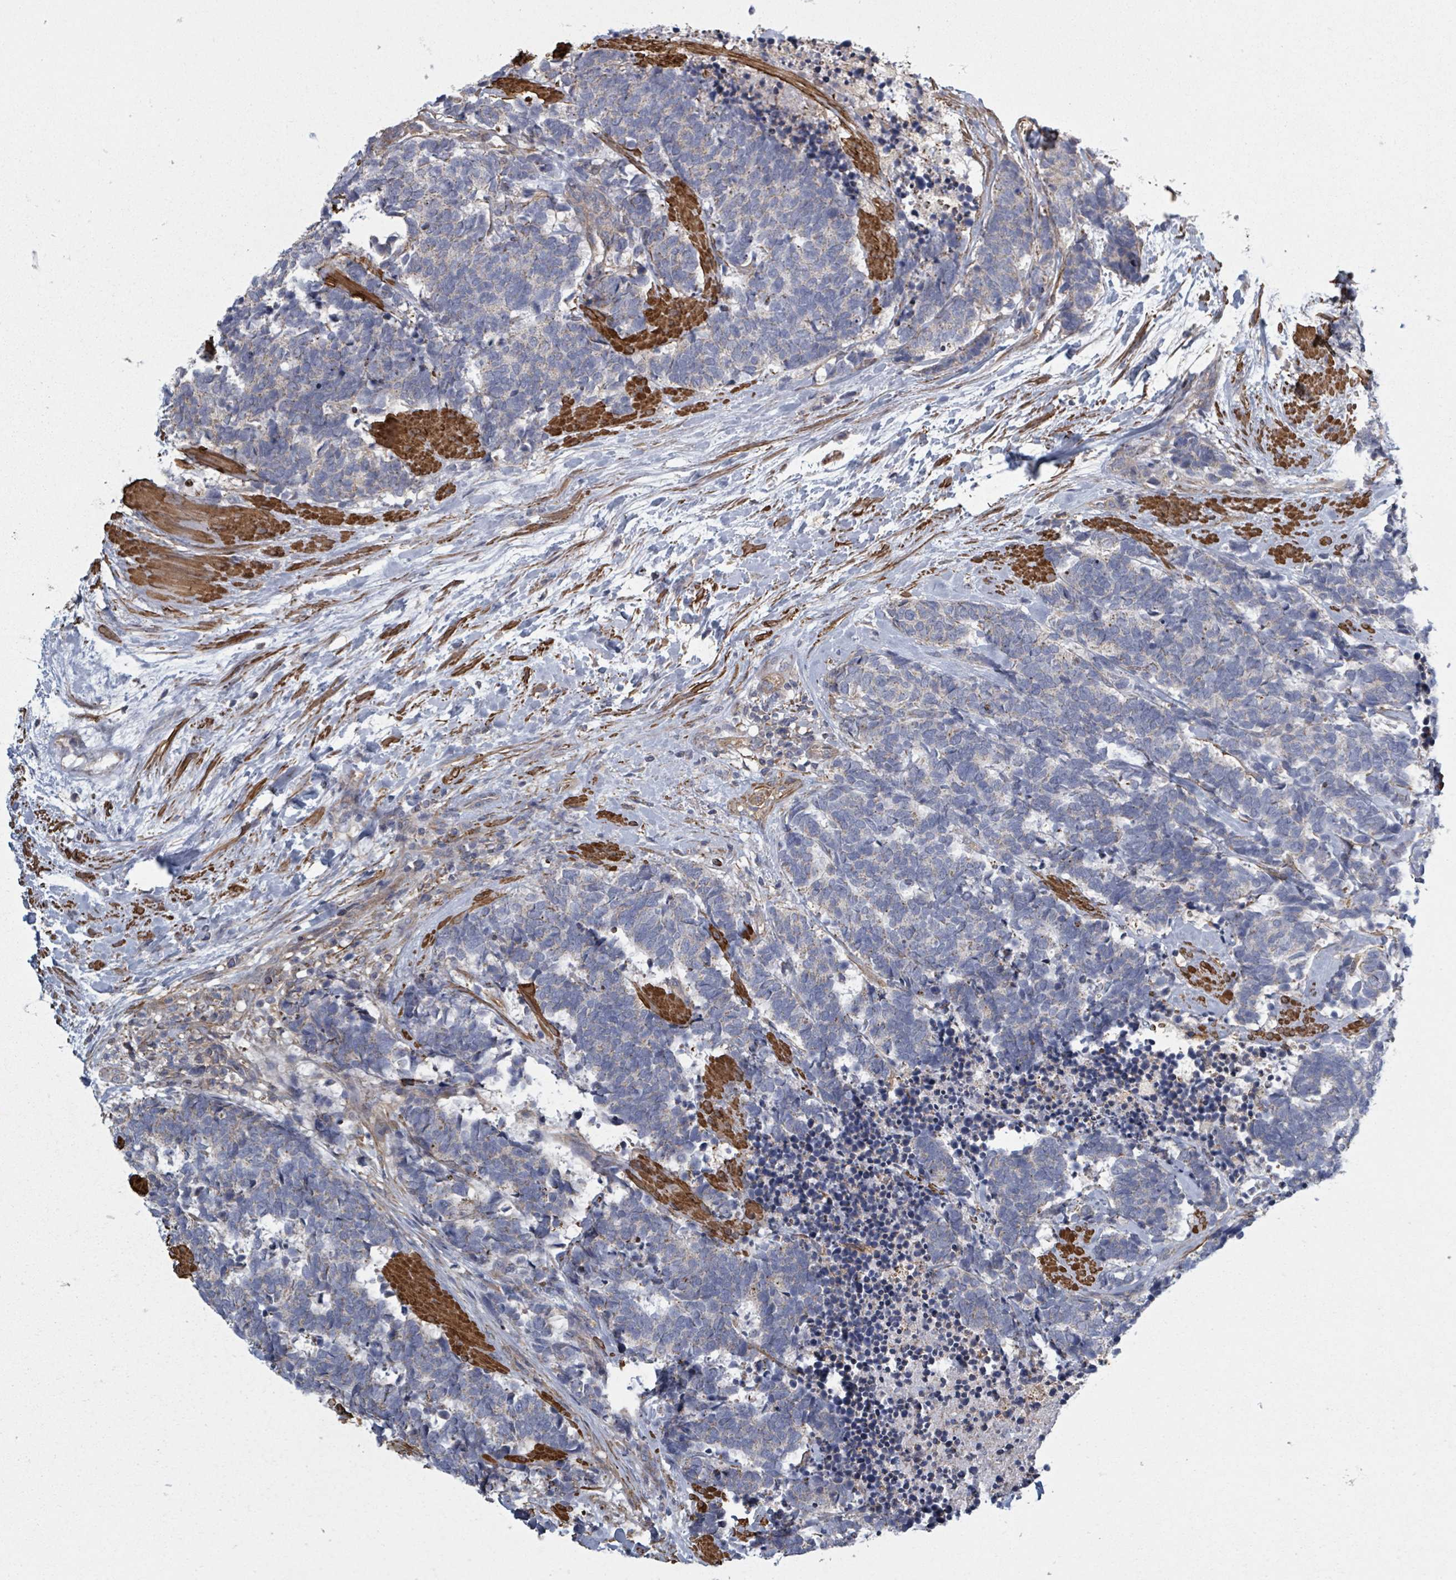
{"staining": {"intensity": "negative", "quantity": "none", "location": "none"}, "tissue": "carcinoid", "cell_type": "Tumor cells", "image_type": "cancer", "snomed": [{"axis": "morphology", "description": "Carcinoma, NOS"}, {"axis": "morphology", "description": "Carcinoid, malignant, NOS"}, {"axis": "topography", "description": "Prostate"}], "caption": "High magnification brightfield microscopy of carcinoid stained with DAB (brown) and counterstained with hematoxylin (blue): tumor cells show no significant staining. (DAB IHC visualized using brightfield microscopy, high magnification).", "gene": "ADCK1", "patient": {"sex": "male", "age": 57}}